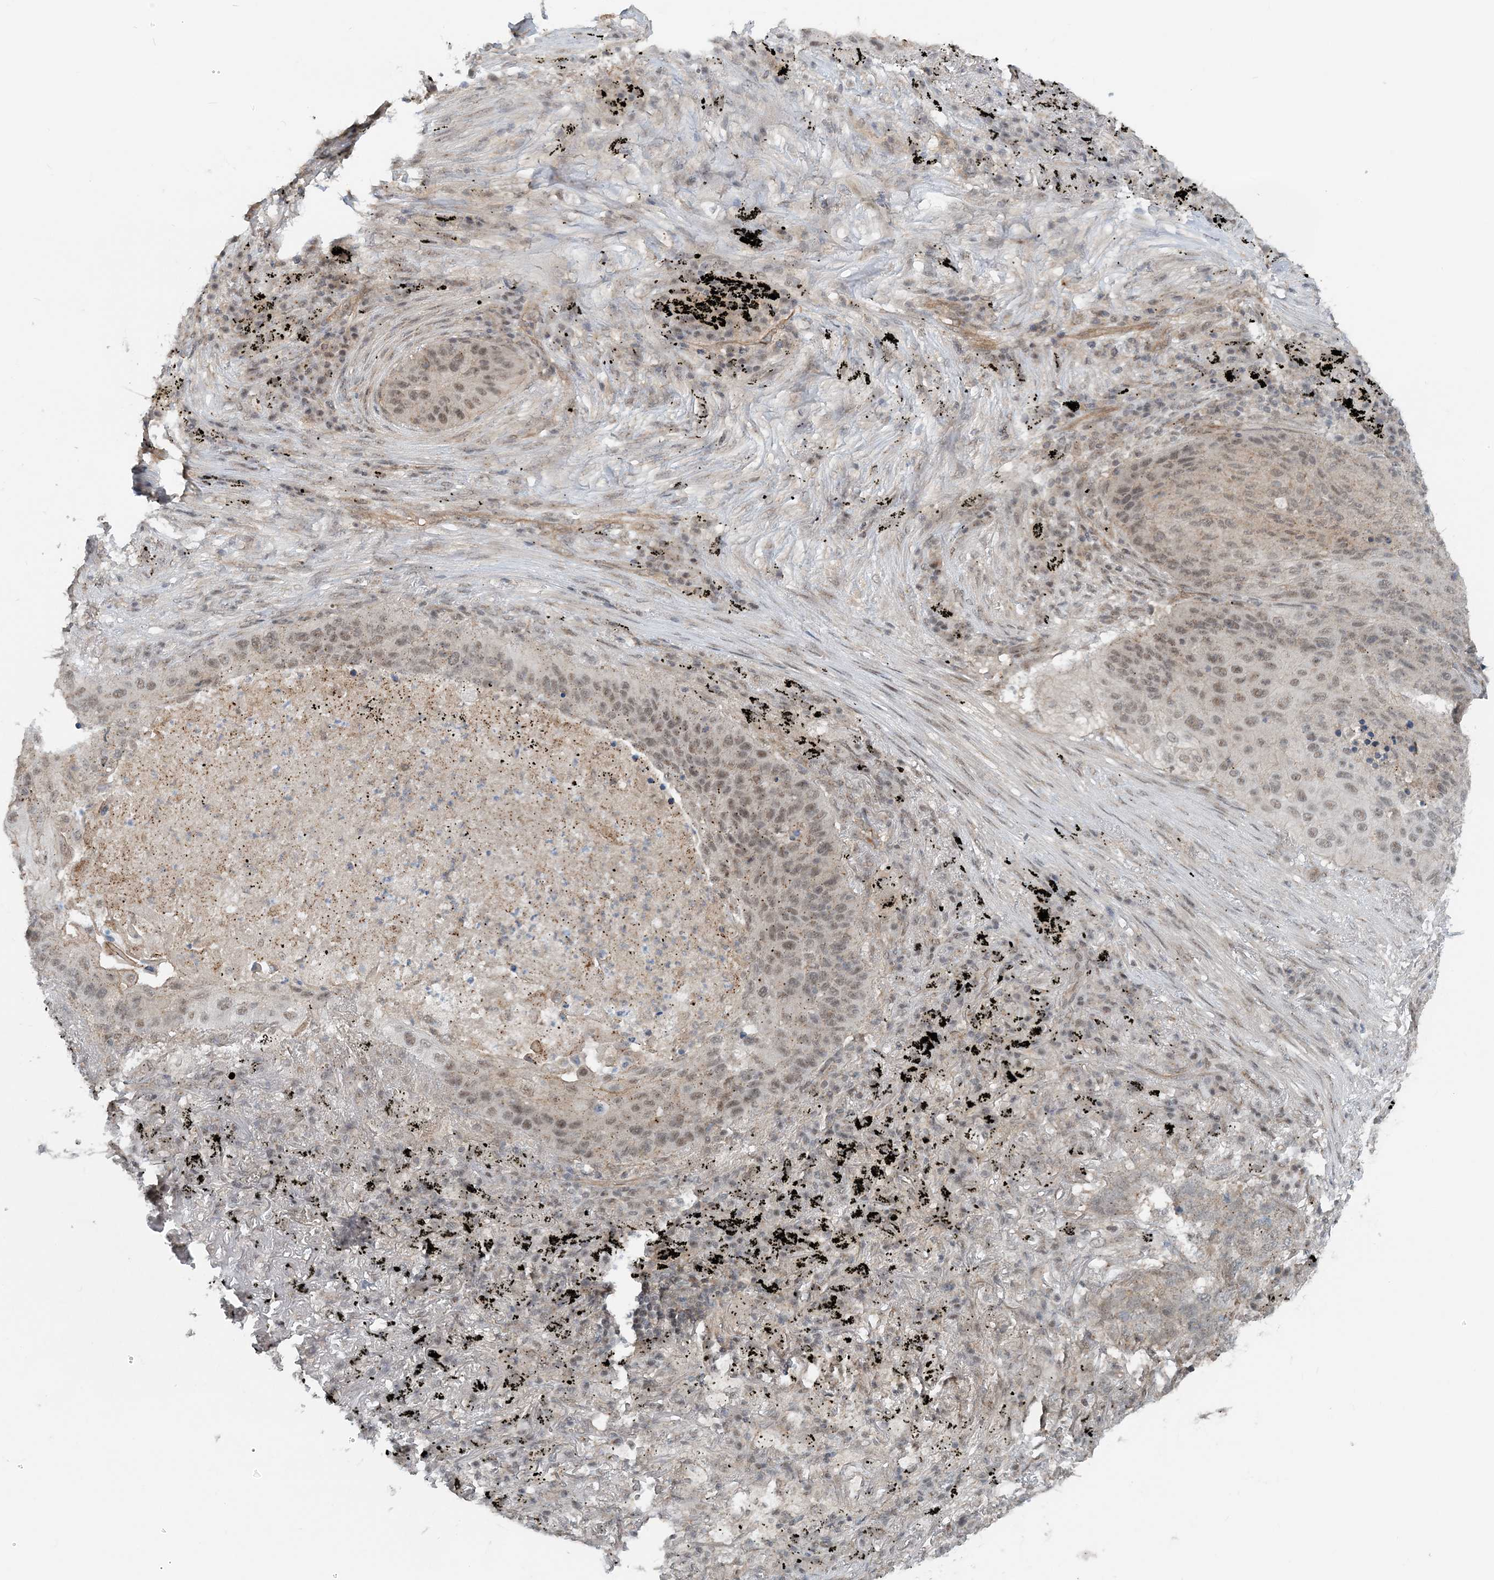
{"staining": {"intensity": "weak", "quantity": "25%-75%", "location": "cytoplasmic/membranous,nuclear"}, "tissue": "lung cancer", "cell_type": "Tumor cells", "image_type": "cancer", "snomed": [{"axis": "morphology", "description": "Squamous cell carcinoma, NOS"}, {"axis": "topography", "description": "Lung"}], "caption": "A brown stain highlights weak cytoplasmic/membranous and nuclear staining of a protein in lung cancer (squamous cell carcinoma) tumor cells.", "gene": "ATP11A", "patient": {"sex": "female", "age": 63}}